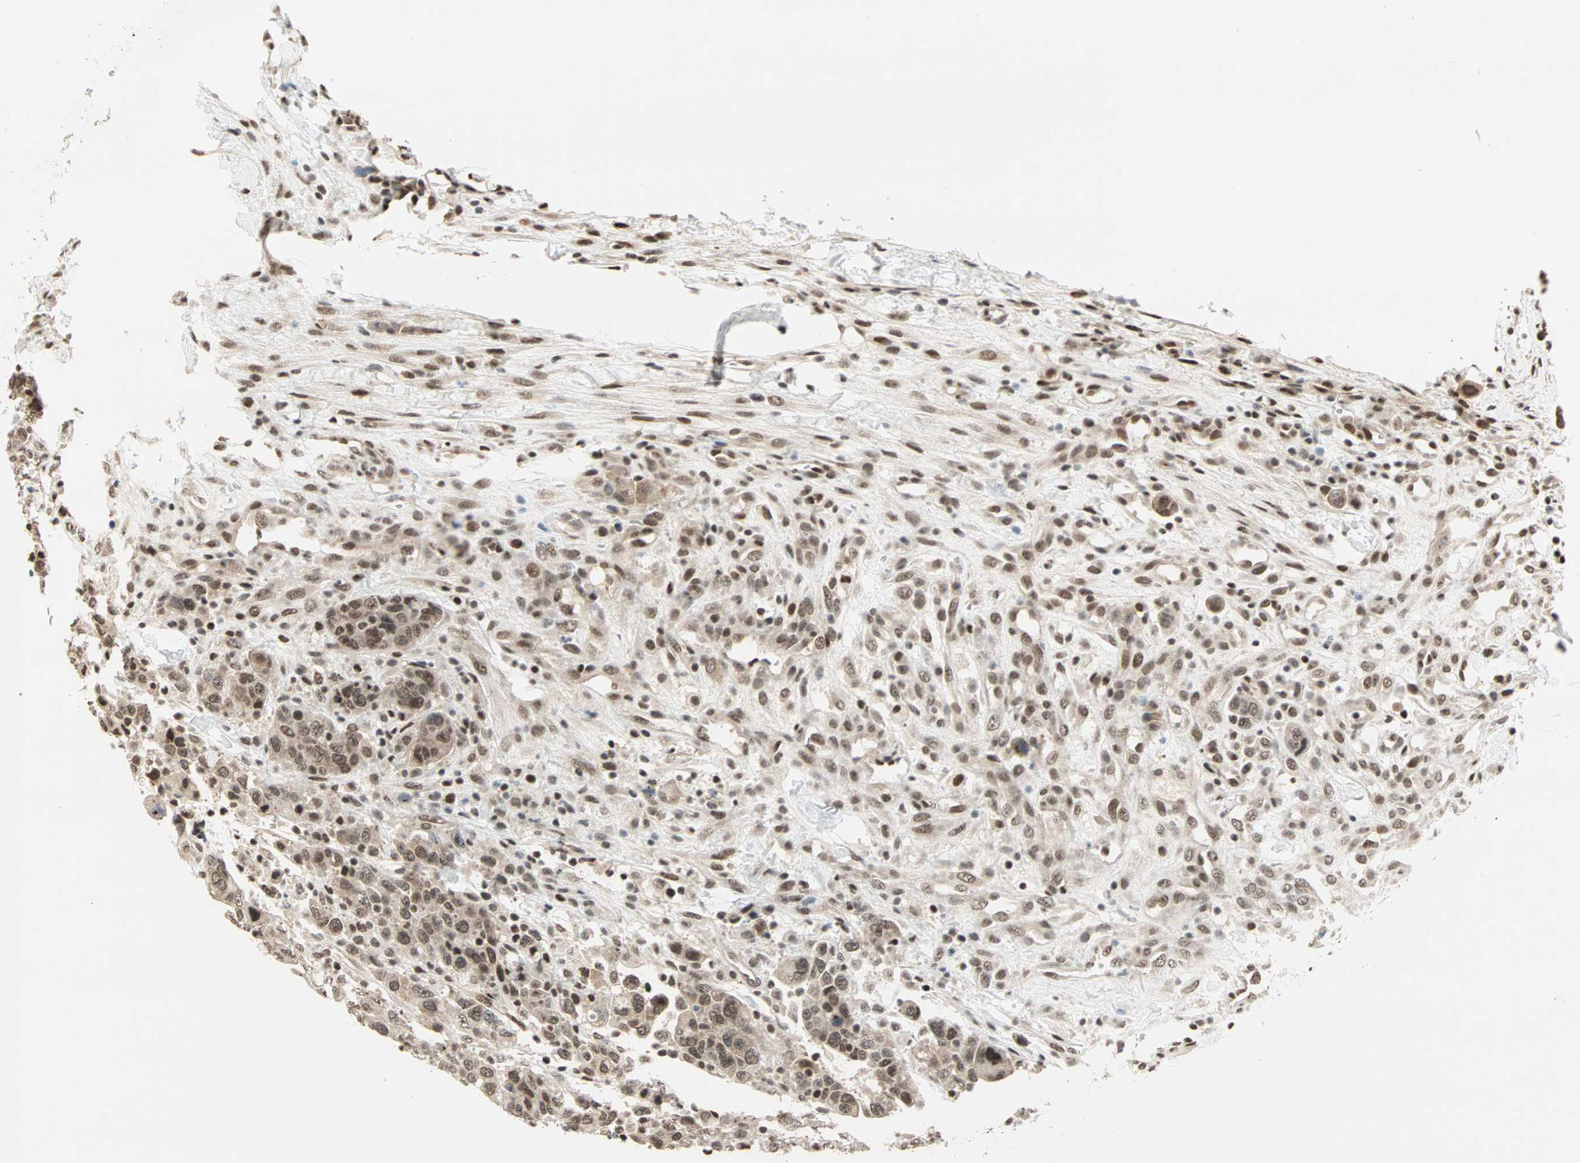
{"staining": {"intensity": "moderate", "quantity": ">75%", "location": "cytoplasmic/membranous,nuclear"}, "tissue": "breast cancer", "cell_type": "Tumor cells", "image_type": "cancer", "snomed": [{"axis": "morphology", "description": "Duct carcinoma"}, {"axis": "topography", "description": "Breast"}], "caption": "Immunohistochemistry photomicrograph of neoplastic tissue: breast cancer stained using IHC shows medium levels of moderate protein expression localized specifically in the cytoplasmic/membranous and nuclear of tumor cells, appearing as a cytoplasmic/membranous and nuclear brown color.", "gene": "BLM", "patient": {"sex": "female", "age": 37}}